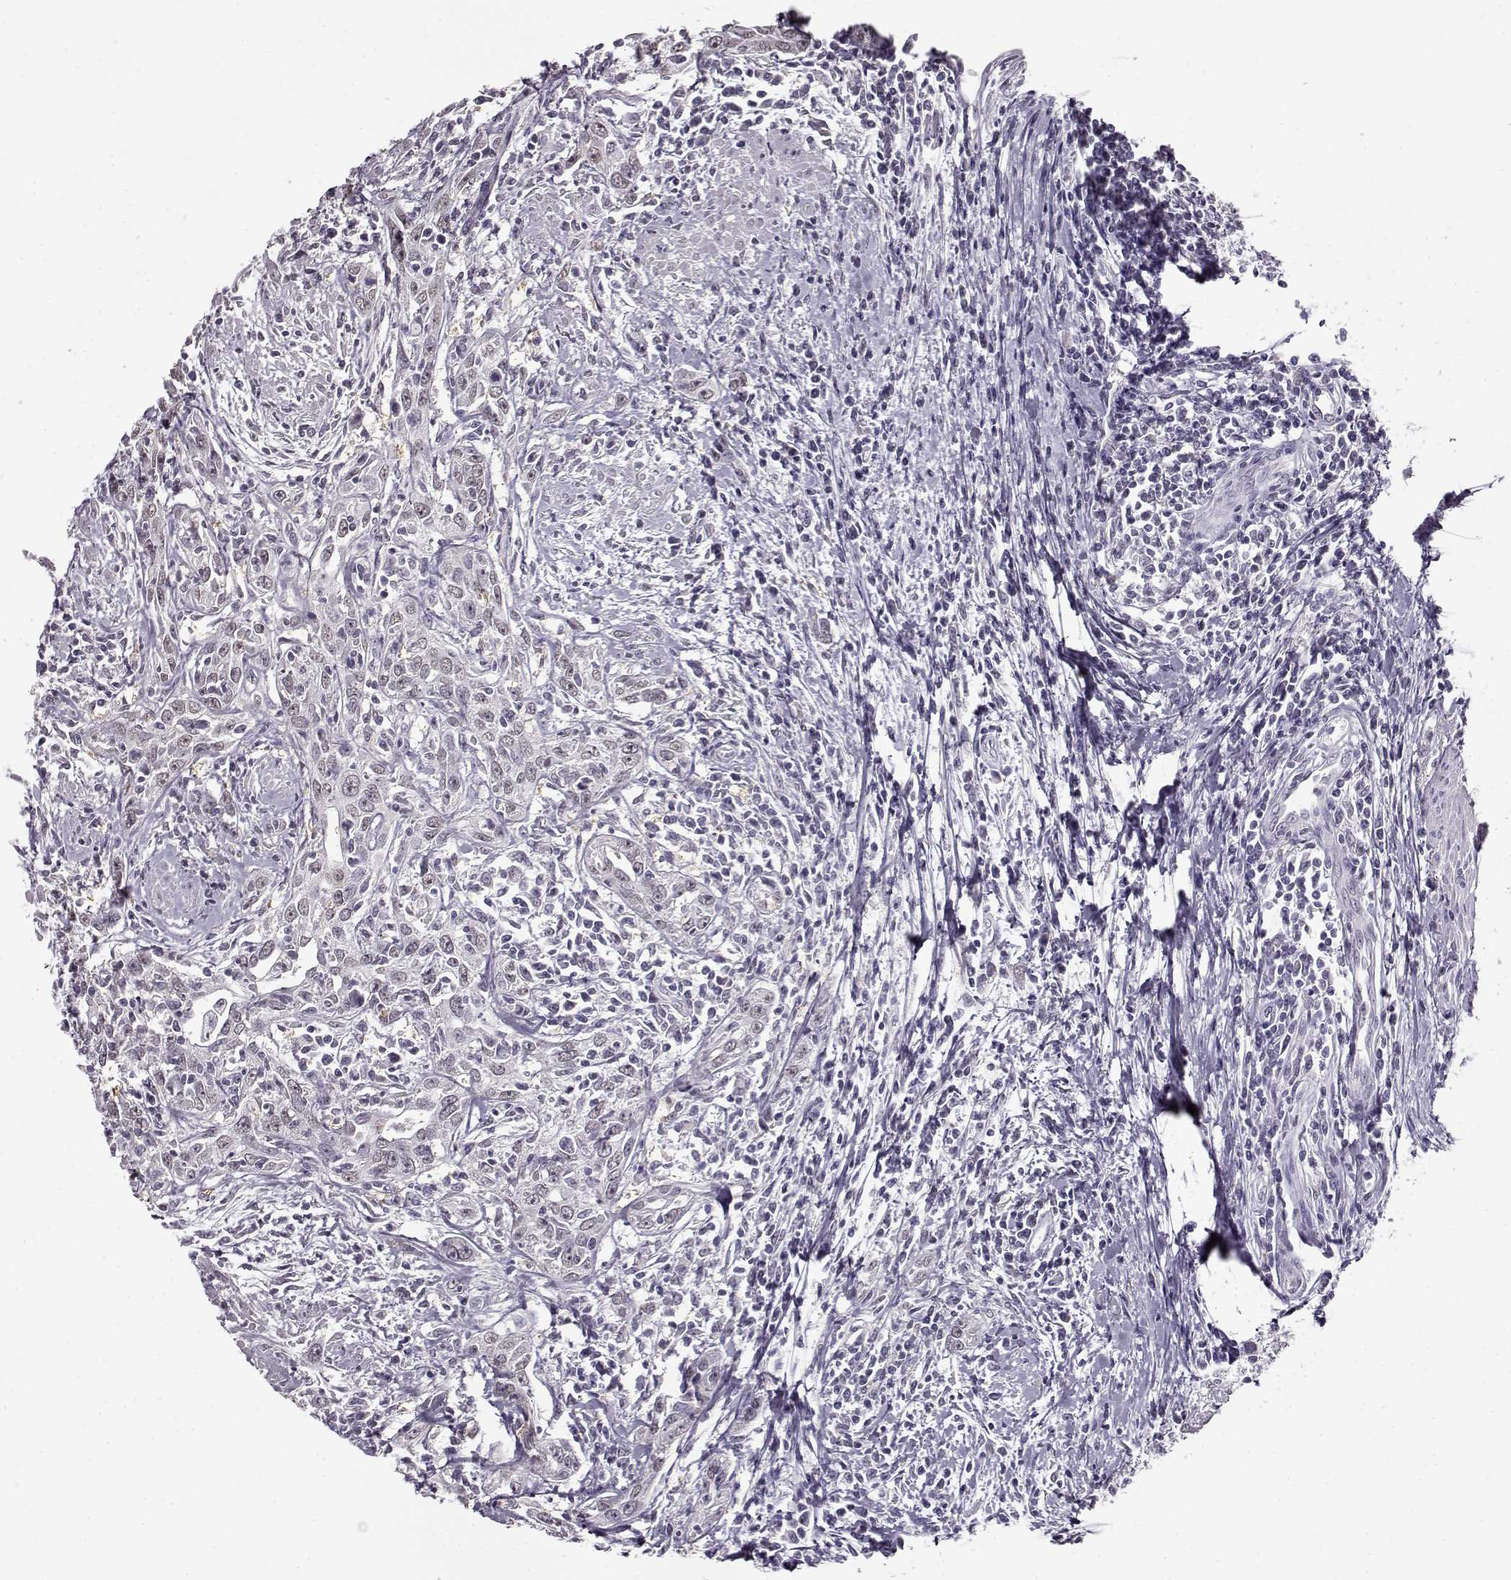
{"staining": {"intensity": "weak", "quantity": "25%-75%", "location": "nuclear"}, "tissue": "urothelial cancer", "cell_type": "Tumor cells", "image_type": "cancer", "snomed": [{"axis": "morphology", "description": "Urothelial carcinoma, High grade"}, {"axis": "topography", "description": "Urinary bladder"}], "caption": "Tumor cells display low levels of weak nuclear staining in approximately 25%-75% of cells in human high-grade urothelial carcinoma.", "gene": "RP1L1", "patient": {"sex": "male", "age": 83}}